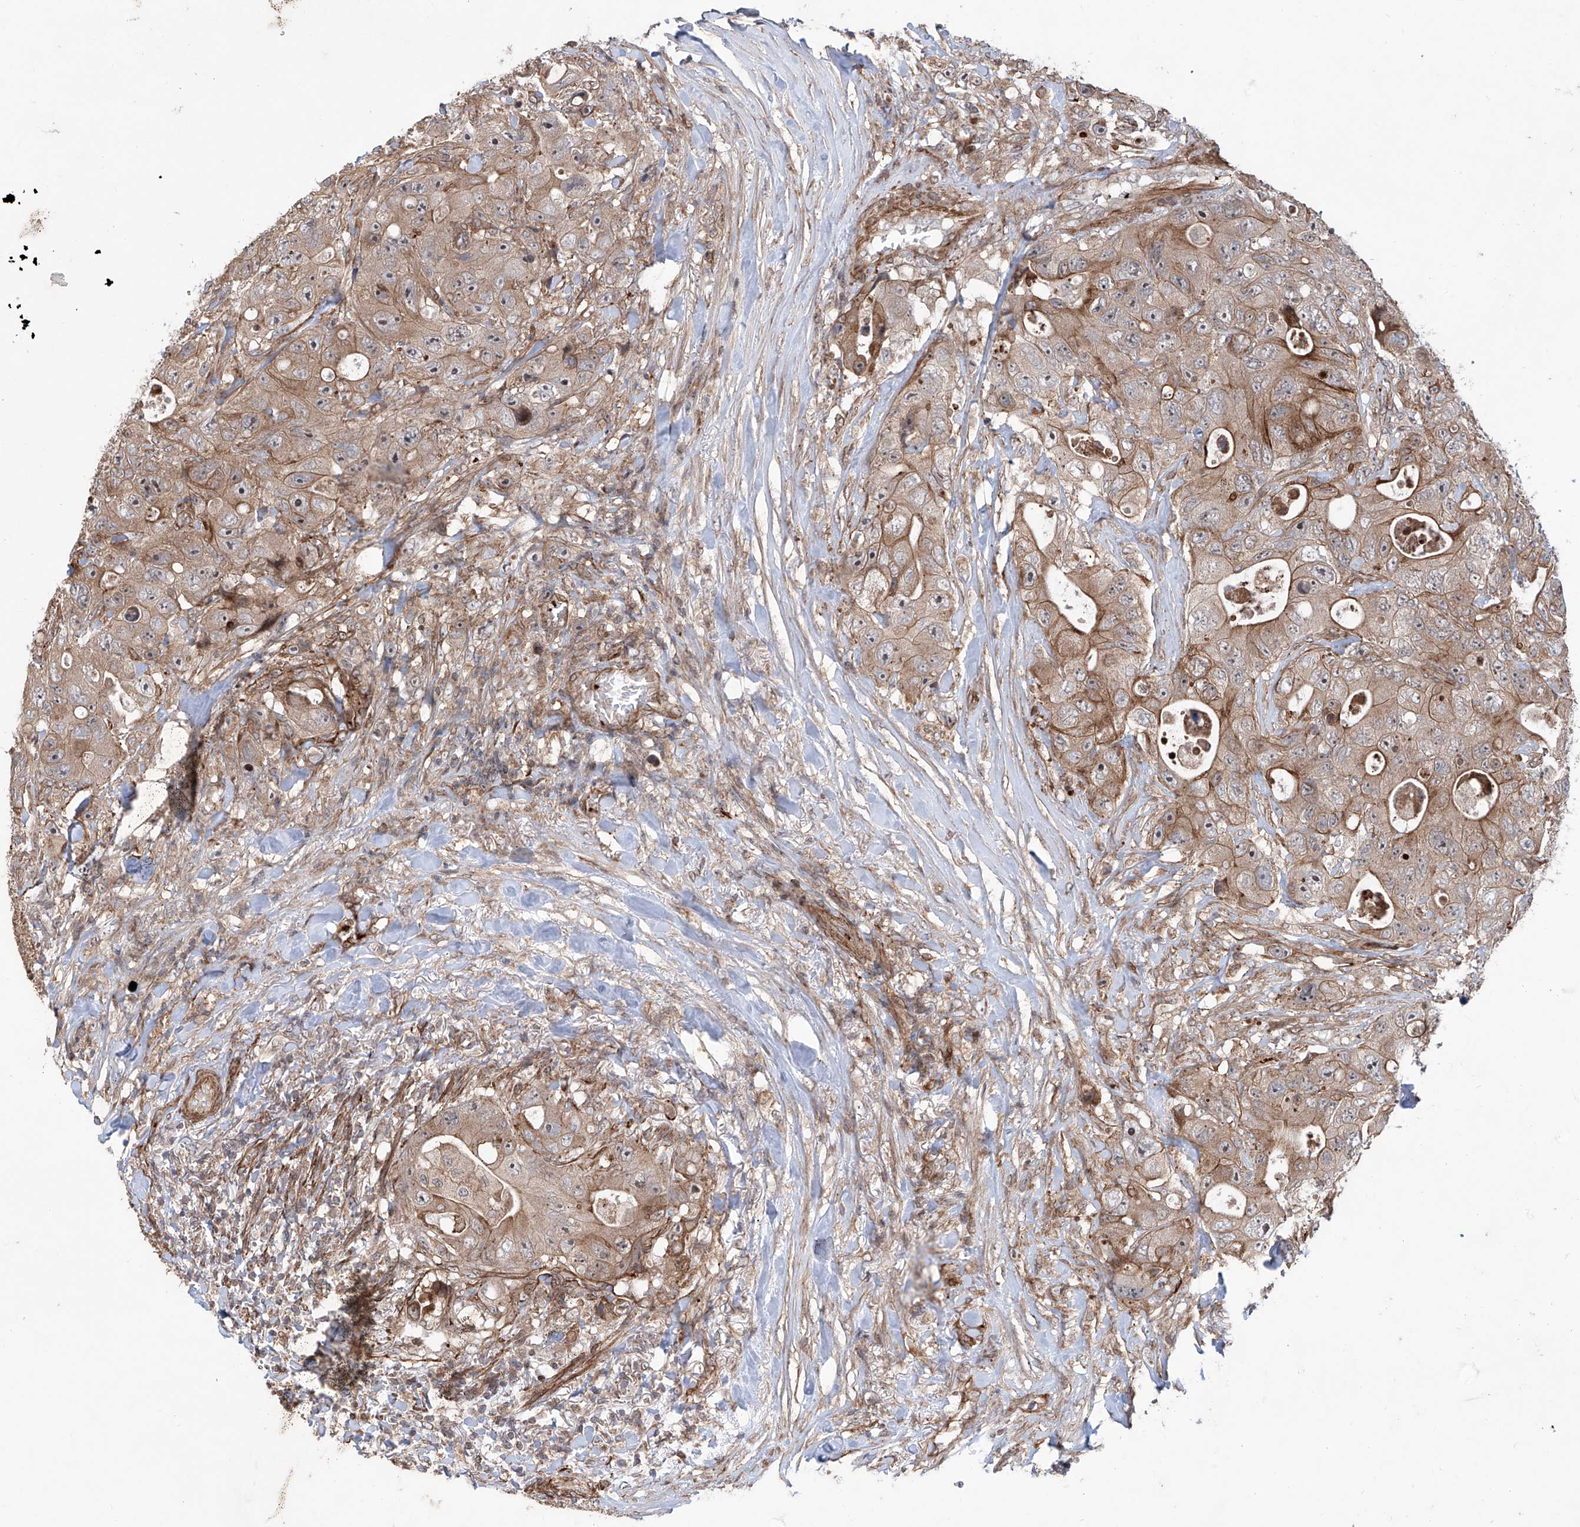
{"staining": {"intensity": "moderate", "quantity": ">75%", "location": "cytoplasmic/membranous"}, "tissue": "colorectal cancer", "cell_type": "Tumor cells", "image_type": "cancer", "snomed": [{"axis": "morphology", "description": "Adenocarcinoma, NOS"}, {"axis": "topography", "description": "Colon"}], "caption": "Adenocarcinoma (colorectal) stained with immunohistochemistry (IHC) displays moderate cytoplasmic/membranous positivity in approximately >75% of tumor cells.", "gene": "APAF1", "patient": {"sex": "female", "age": 46}}